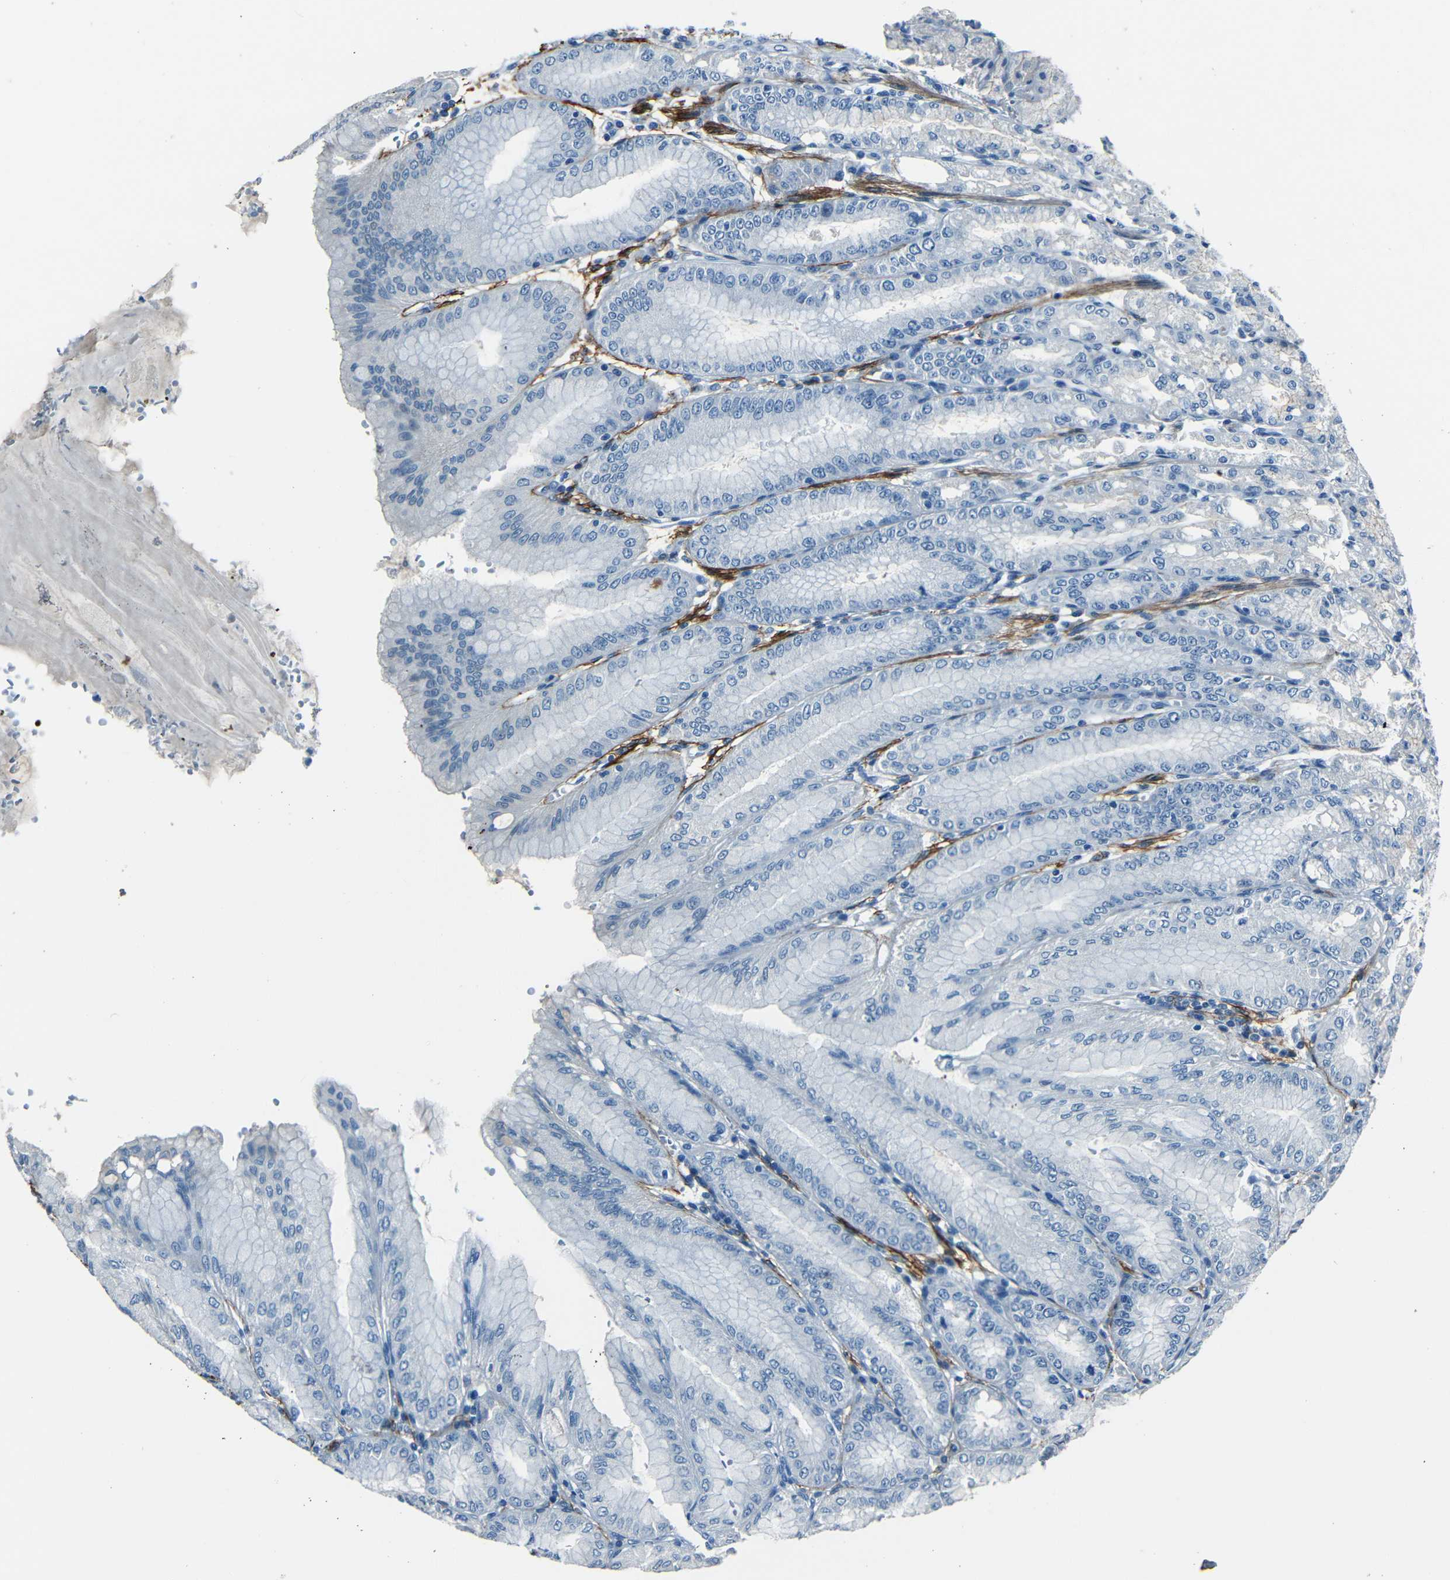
{"staining": {"intensity": "weak", "quantity": "<25%", "location": "cytoplasmic/membranous"}, "tissue": "stomach", "cell_type": "Glandular cells", "image_type": "normal", "snomed": [{"axis": "morphology", "description": "Normal tissue, NOS"}, {"axis": "topography", "description": "Stomach, lower"}], "caption": "High power microscopy micrograph of an IHC micrograph of benign stomach, revealing no significant expression in glandular cells. (Brightfield microscopy of DAB (3,3'-diaminobenzidine) immunohistochemistry at high magnification).", "gene": "FBN2", "patient": {"sex": "male", "age": 71}}